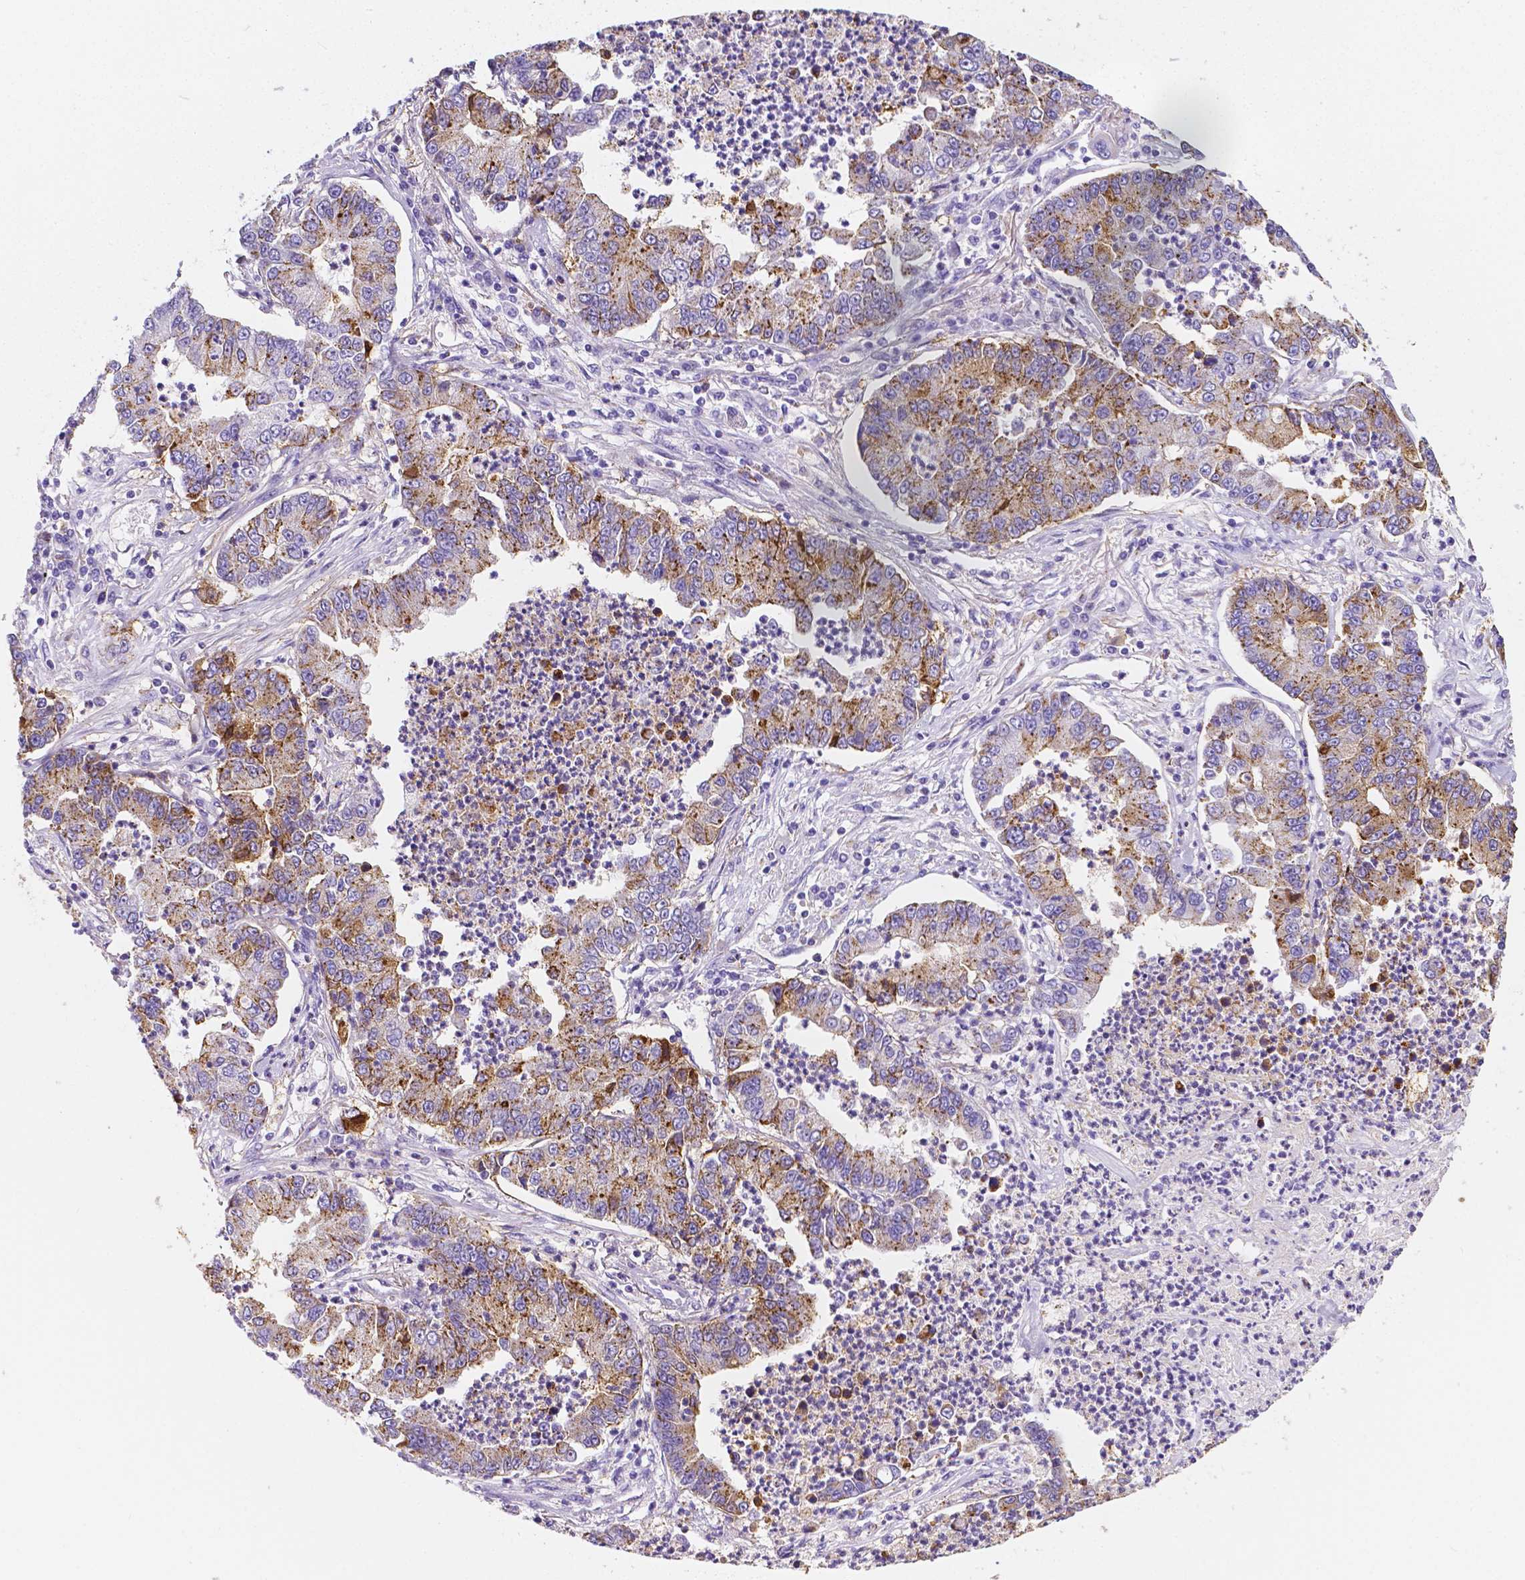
{"staining": {"intensity": "moderate", "quantity": "25%-75%", "location": "cytoplasmic/membranous"}, "tissue": "lung cancer", "cell_type": "Tumor cells", "image_type": "cancer", "snomed": [{"axis": "morphology", "description": "Adenocarcinoma, NOS"}, {"axis": "topography", "description": "Lung"}], "caption": "Immunohistochemical staining of lung cancer shows medium levels of moderate cytoplasmic/membranous expression in about 25%-75% of tumor cells. (Stains: DAB (3,3'-diaminobenzidine) in brown, nuclei in blue, Microscopy: brightfield microscopy at high magnification).", "gene": "GABRD", "patient": {"sex": "female", "age": 57}}